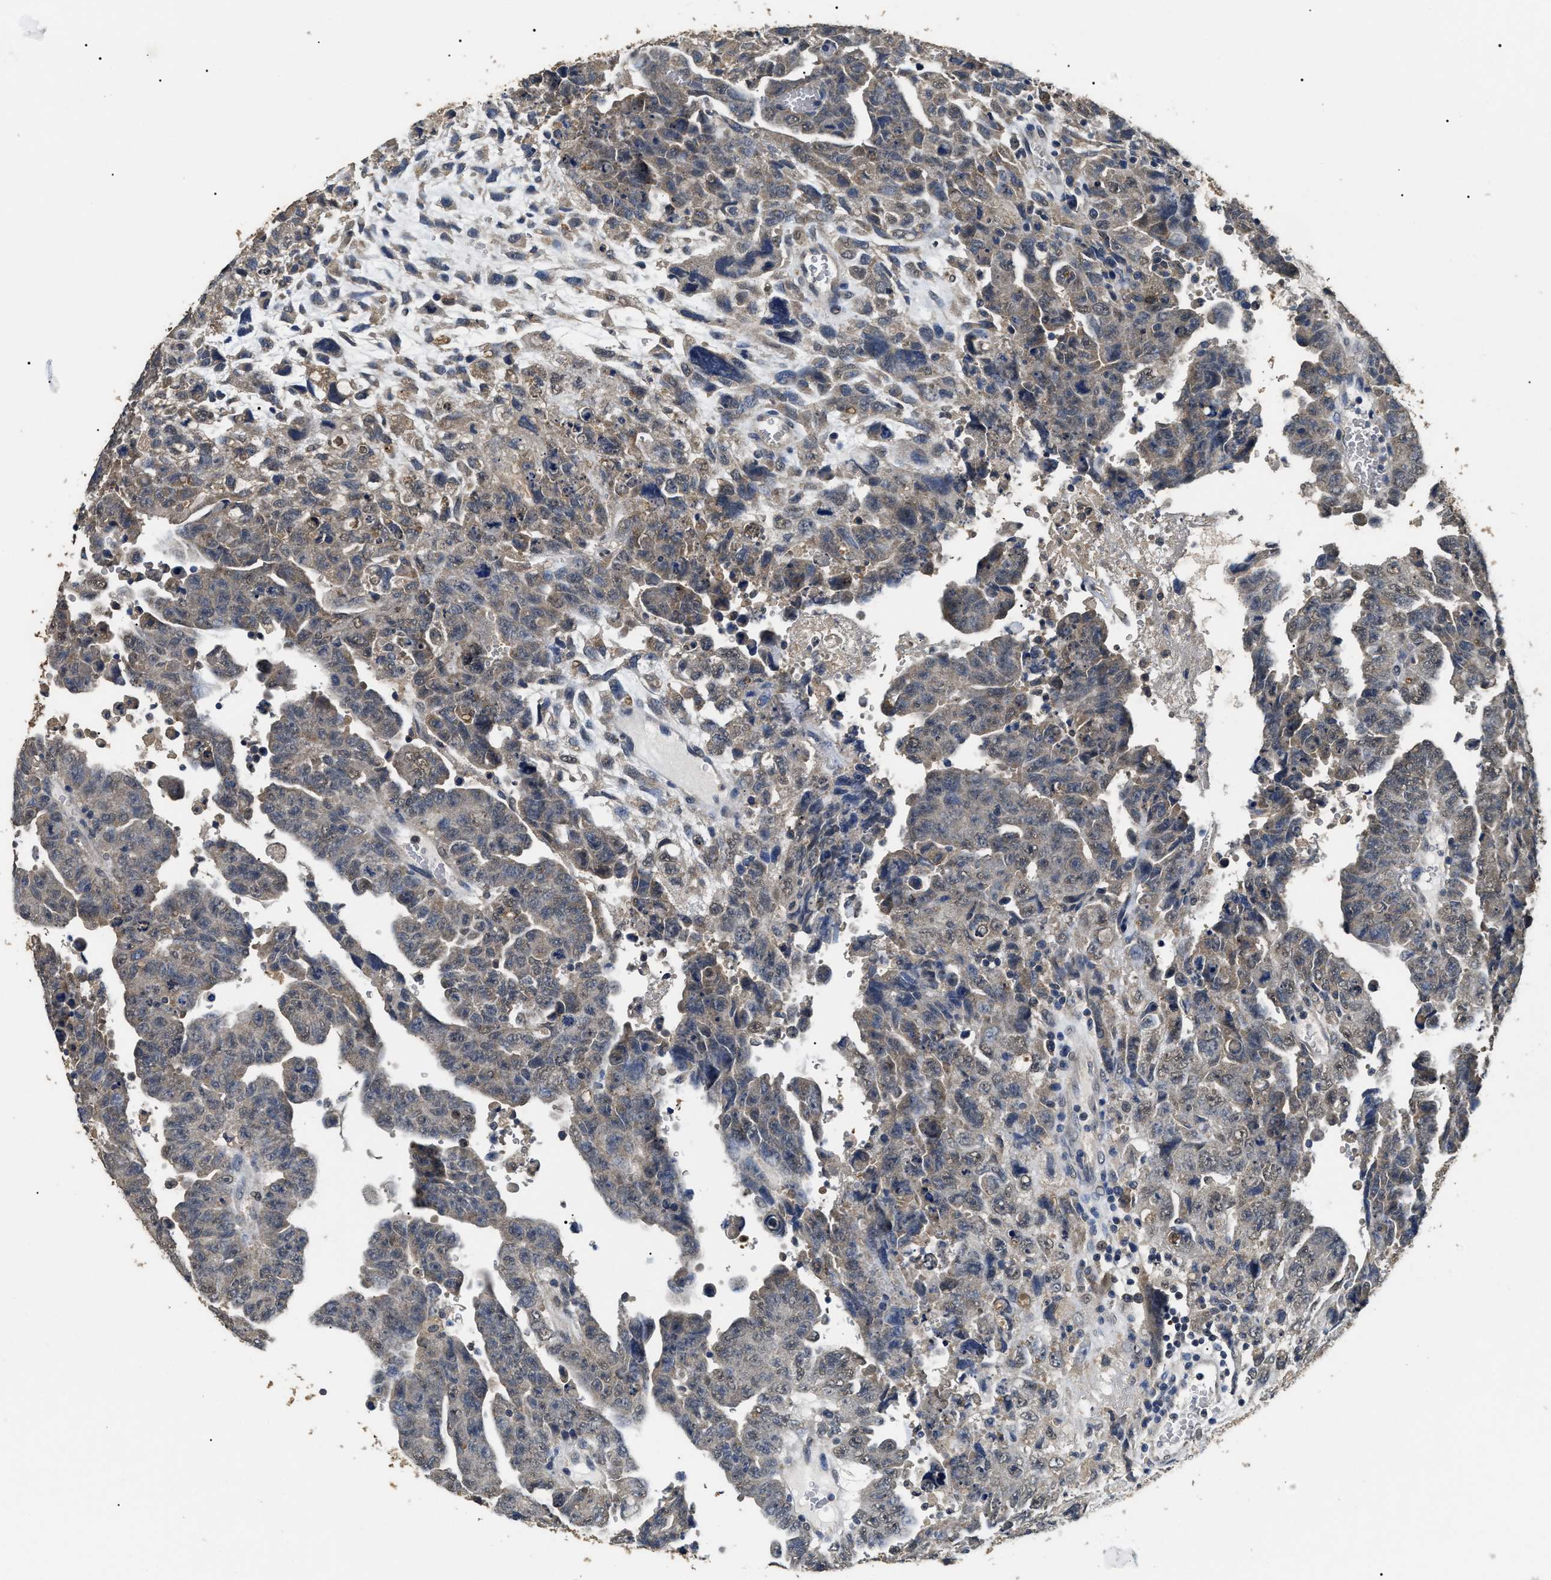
{"staining": {"intensity": "weak", "quantity": "<25%", "location": "cytoplasmic/membranous,nuclear"}, "tissue": "testis cancer", "cell_type": "Tumor cells", "image_type": "cancer", "snomed": [{"axis": "morphology", "description": "Carcinoma, Embryonal, NOS"}, {"axis": "topography", "description": "Testis"}], "caption": "This is an immunohistochemistry image of human testis cancer. There is no positivity in tumor cells.", "gene": "PSMD8", "patient": {"sex": "male", "age": 28}}